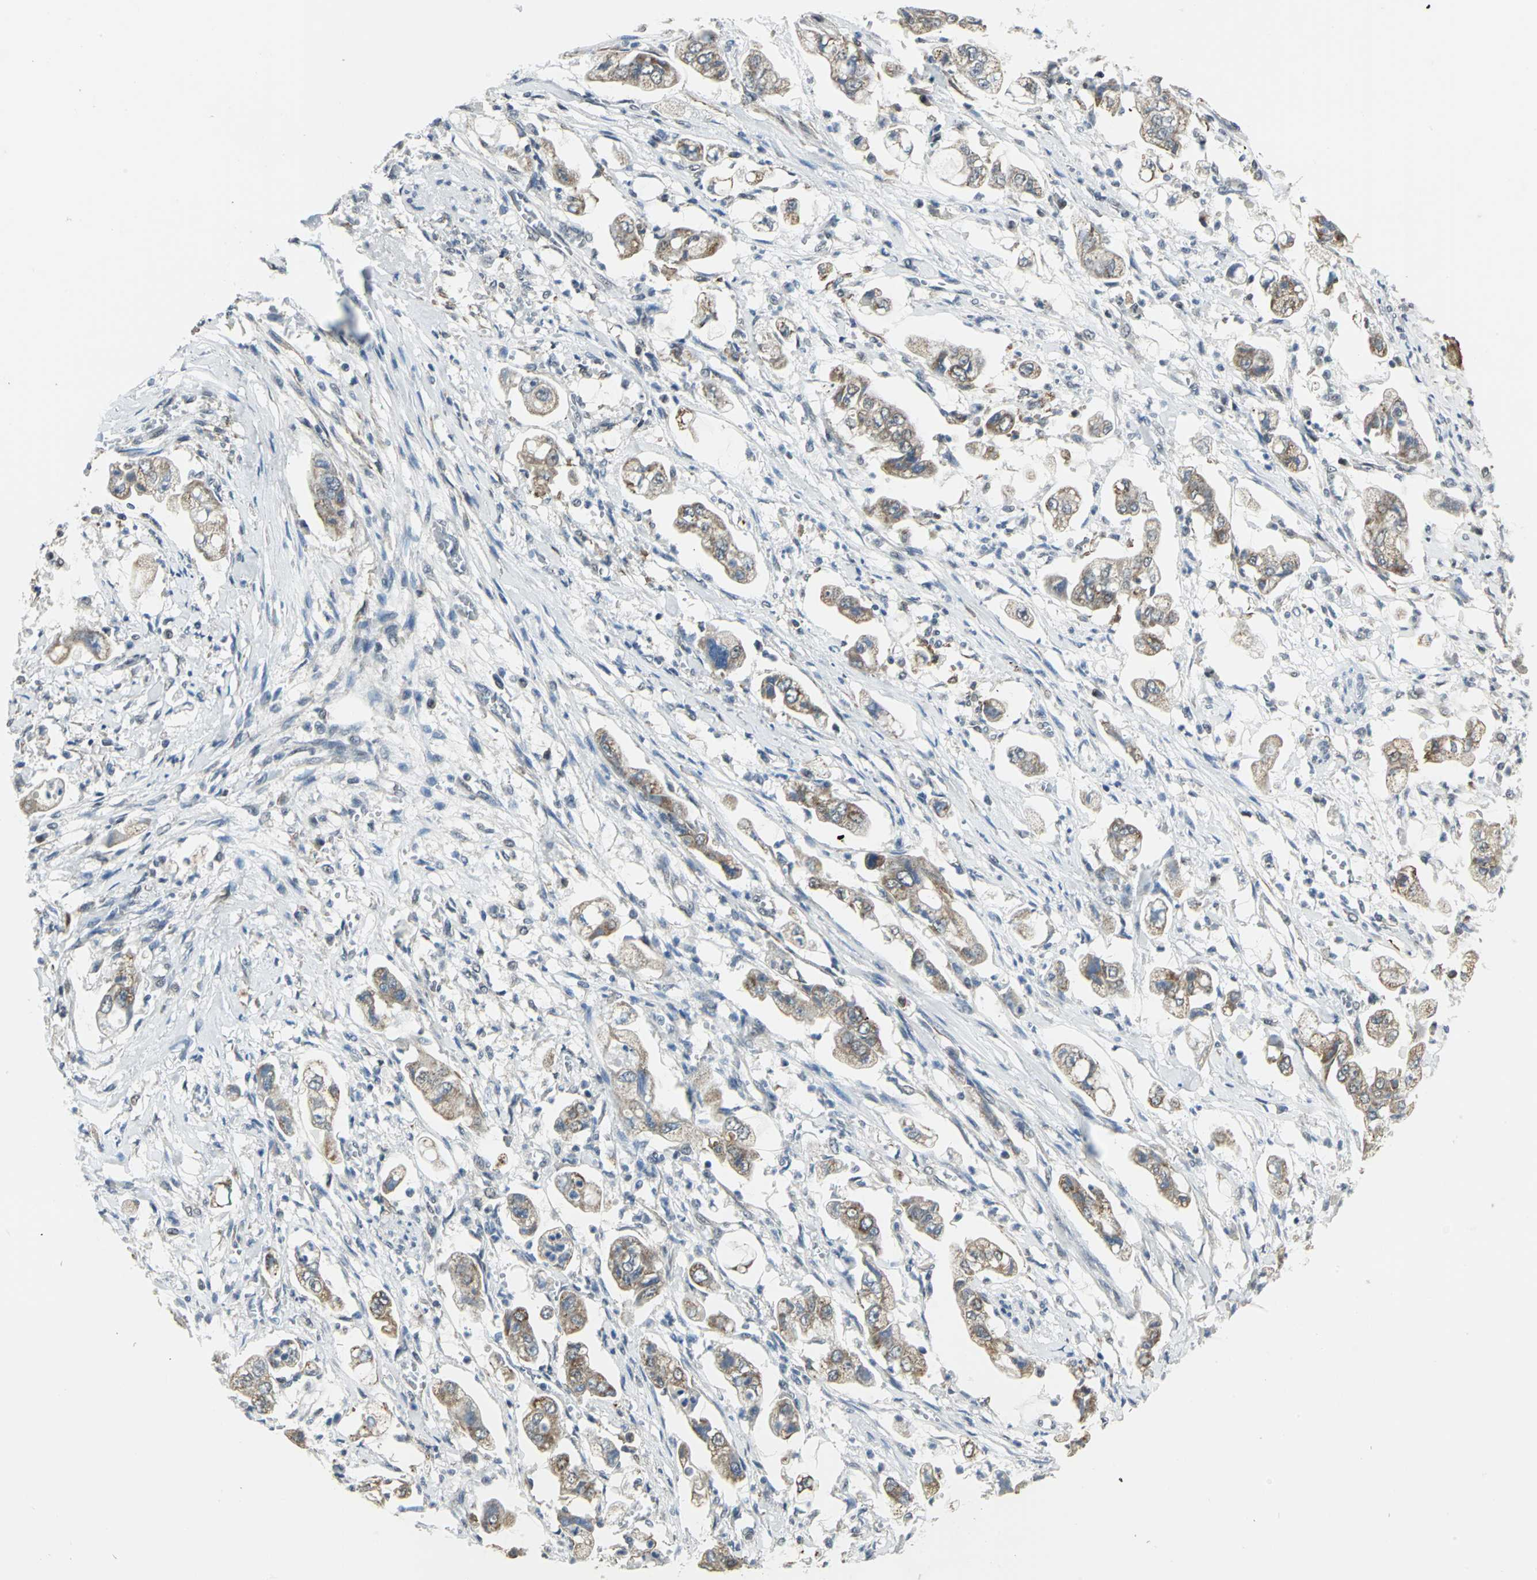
{"staining": {"intensity": "moderate", "quantity": ">75%", "location": "cytoplasmic/membranous"}, "tissue": "stomach cancer", "cell_type": "Tumor cells", "image_type": "cancer", "snomed": [{"axis": "morphology", "description": "Adenocarcinoma, NOS"}, {"axis": "topography", "description": "Stomach"}], "caption": "The photomicrograph shows a brown stain indicating the presence of a protein in the cytoplasmic/membranous of tumor cells in adenocarcinoma (stomach). Ihc stains the protein of interest in brown and the nuclei are stained blue.", "gene": "MTA1", "patient": {"sex": "male", "age": 62}}